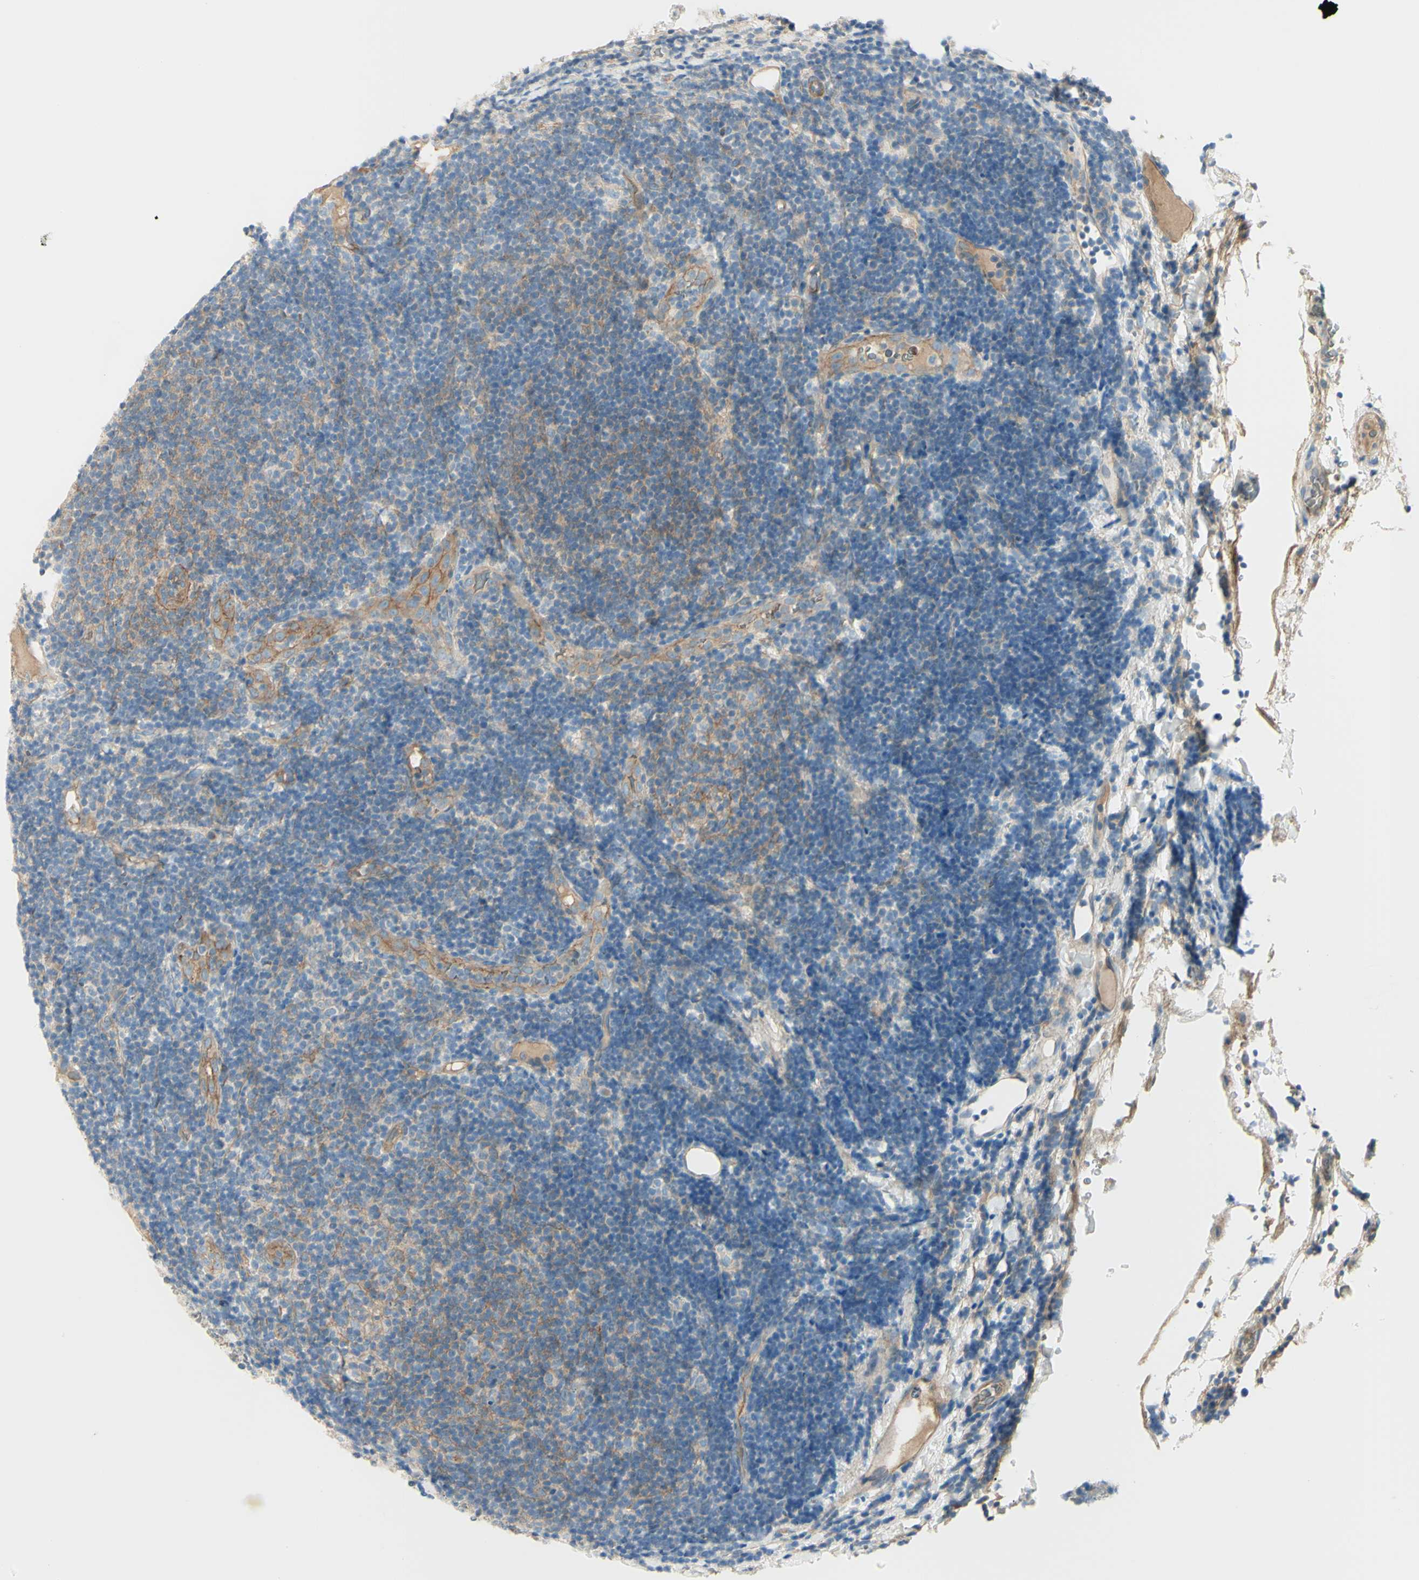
{"staining": {"intensity": "weak", "quantity": "25%-75%", "location": "cytoplasmic/membranous"}, "tissue": "lymphoma", "cell_type": "Tumor cells", "image_type": "cancer", "snomed": [{"axis": "morphology", "description": "Malignant lymphoma, non-Hodgkin's type, Low grade"}, {"axis": "topography", "description": "Lymph node"}], "caption": "IHC micrograph of human lymphoma stained for a protein (brown), which displays low levels of weak cytoplasmic/membranous expression in about 25%-75% of tumor cells.", "gene": "PCDHGA2", "patient": {"sex": "male", "age": 83}}